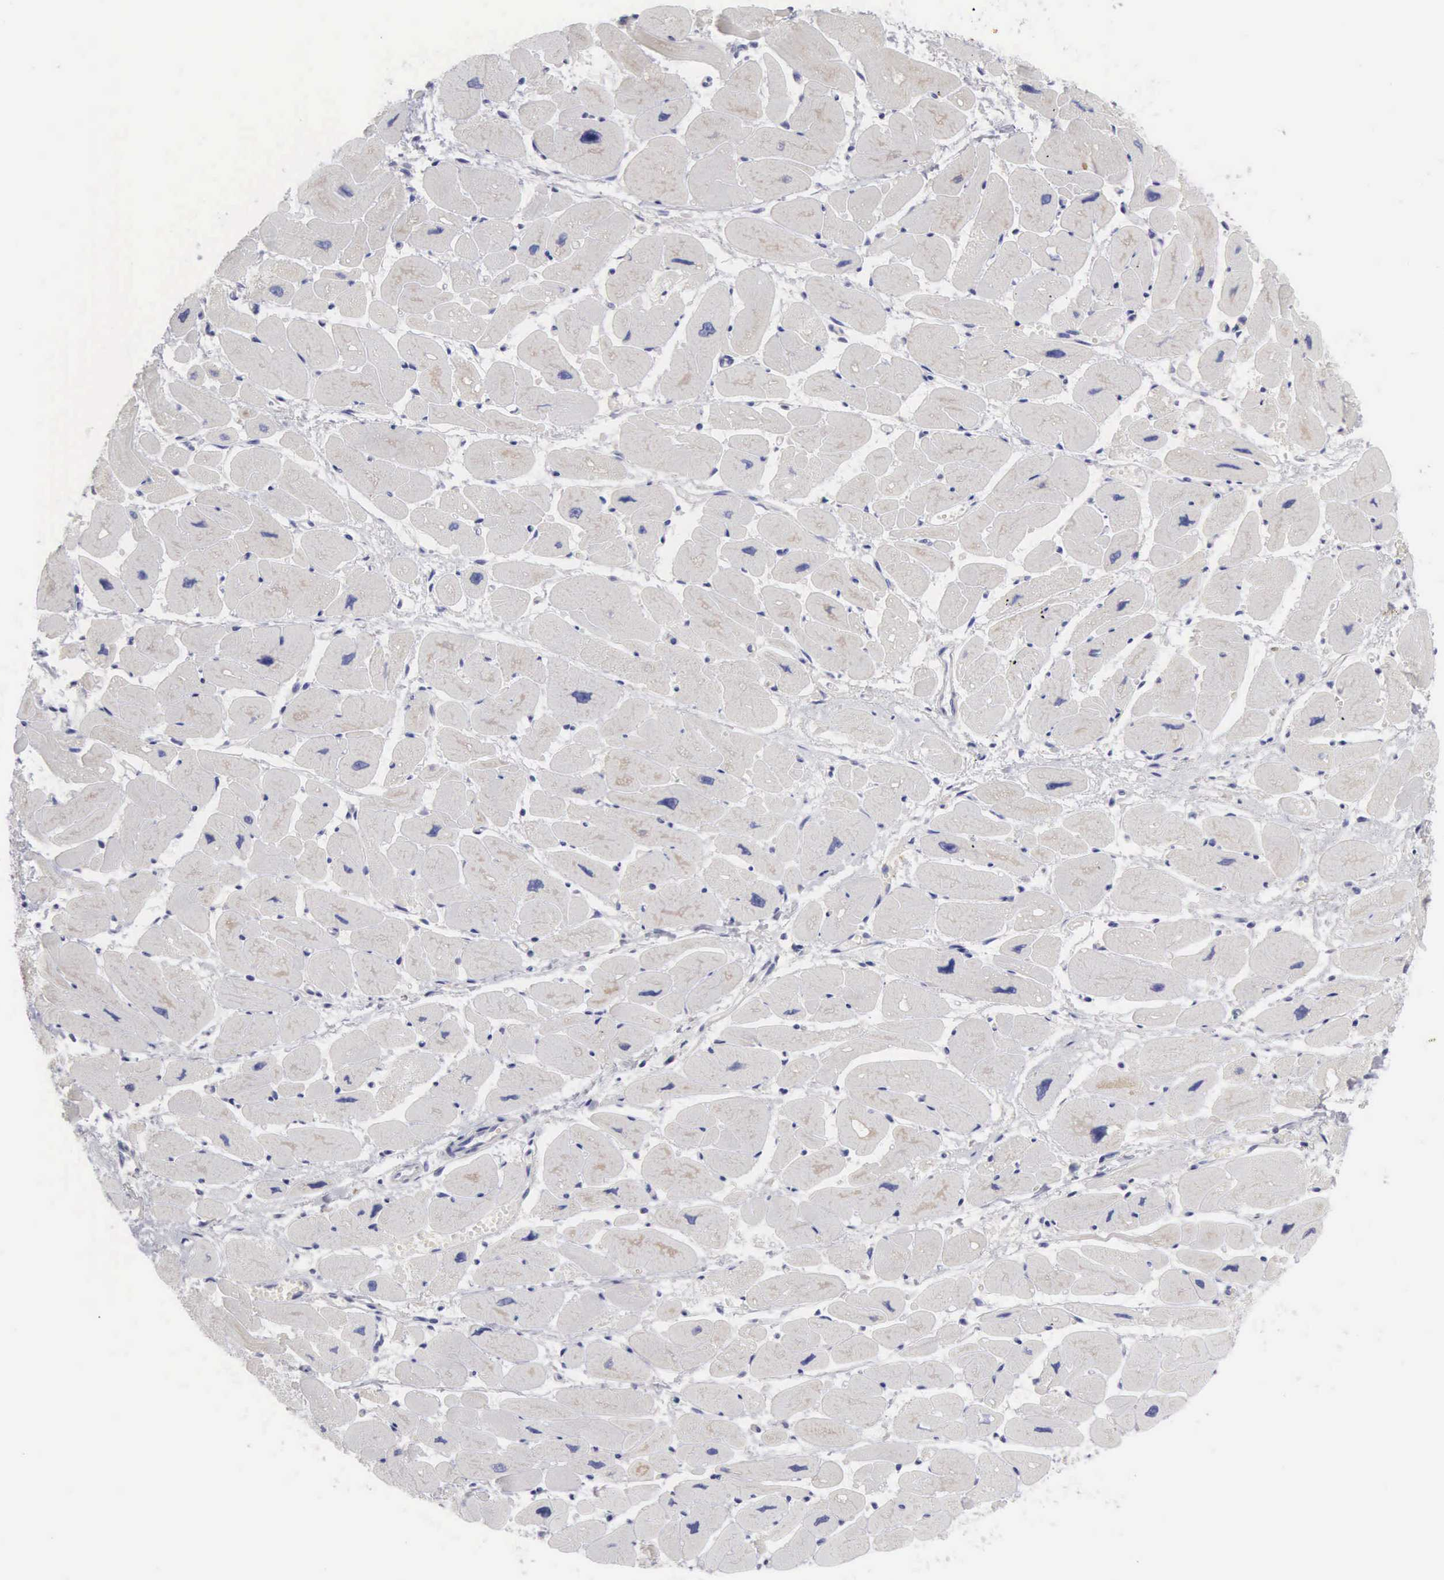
{"staining": {"intensity": "negative", "quantity": "none", "location": "none"}, "tissue": "heart muscle", "cell_type": "Cardiomyocytes", "image_type": "normal", "snomed": [{"axis": "morphology", "description": "Normal tissue, NOS"}, {"axis": "topography", "description": "Heart"}], "caption": "High magnification brightfield microscopy of benign heart muscle stained with DAB (brown) and counterstained with hematoxylin (blue): cardiomyocytes show no significant expression. (DAB (3,3'-diaminobenzidine) immunohistochemistry with hematoxylin counter stain).", "gene": "SLITRK4", "patient": {"sex": "female", "age": 54}}